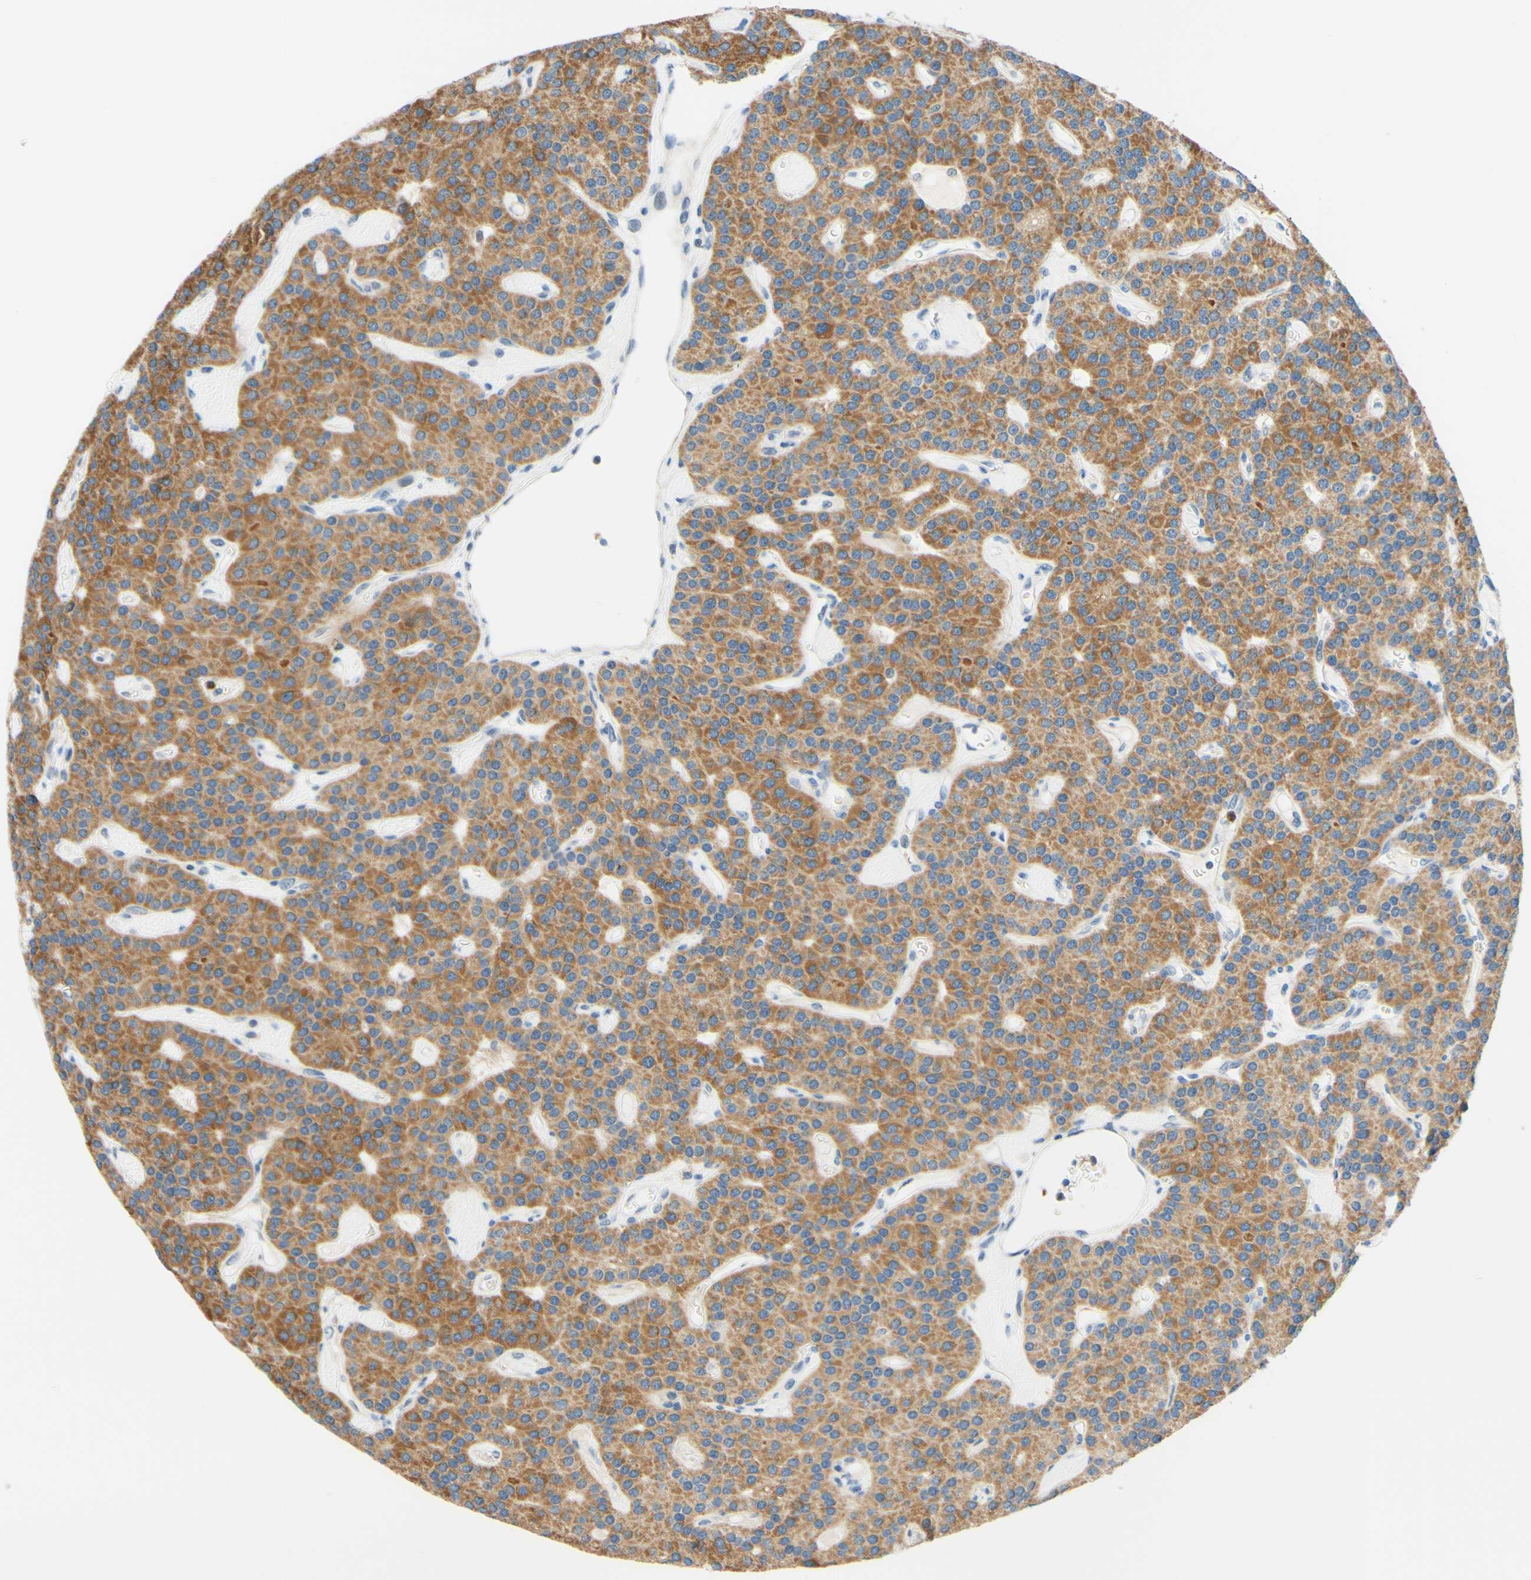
{"staining": {"intensity": "moderate", "quantity": ">75%", "location": "cytoplasmic/membranous"}, "tissue": "parathyroid gland", "cell_type": "Glandular cells", "image_type": "normal", "snomed": [{"axis": "morphology", "description": "Normal tissue, NOS"}, {"axis": "morphology", "description": "Adenoma, NOS"}, {"axis": "topography", "description": "Parathyroid gland"}], "caption": "Parathyroid gland stained for a protein displays moderate cytoplasmic/membranous positivity in glandular cells. Nuclei are stained in blue.", "gene": "TREM2", "patient": {"sex": "female", "age": 86}}